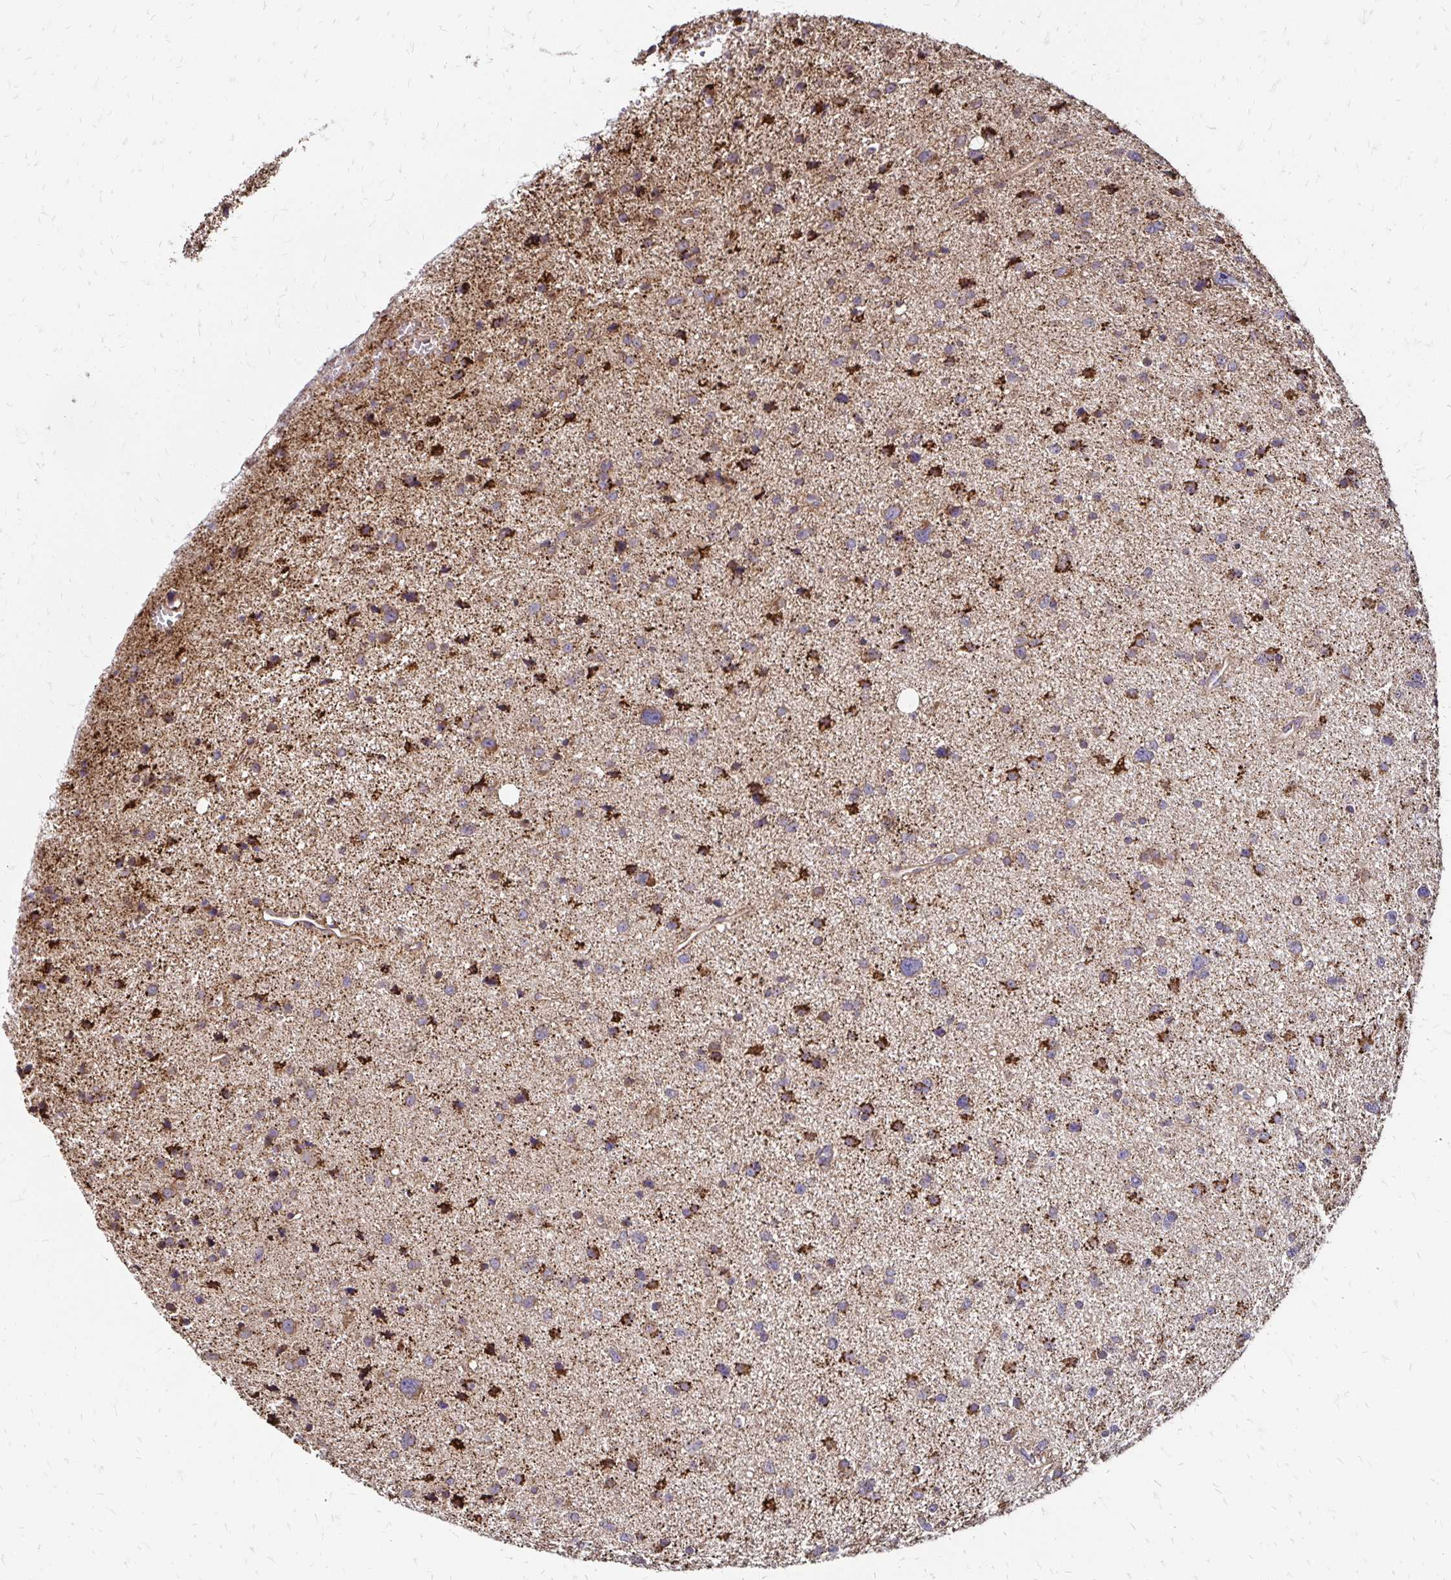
{"staining": {"intensity": "strong", "quantity": "25%-75%", "location": "cytoplasmic/membranous"}, "tissue": "glioma", "cell_type": "Tumor cells", "image_type": "cancer", "snomed": [{"axis": "morphology", "description": "Glioma, malignant, Low grade"}, {"axis": "topography", "description": "Brain"}], "caption": "Immunohistochemical staining of human glioma reveals high levels of strong cytoplasmic/membranous protein staining in about 25%-75% of tumor cells.", "gene": "ZW10", "patient": {"sex": "female", "age": 55}}